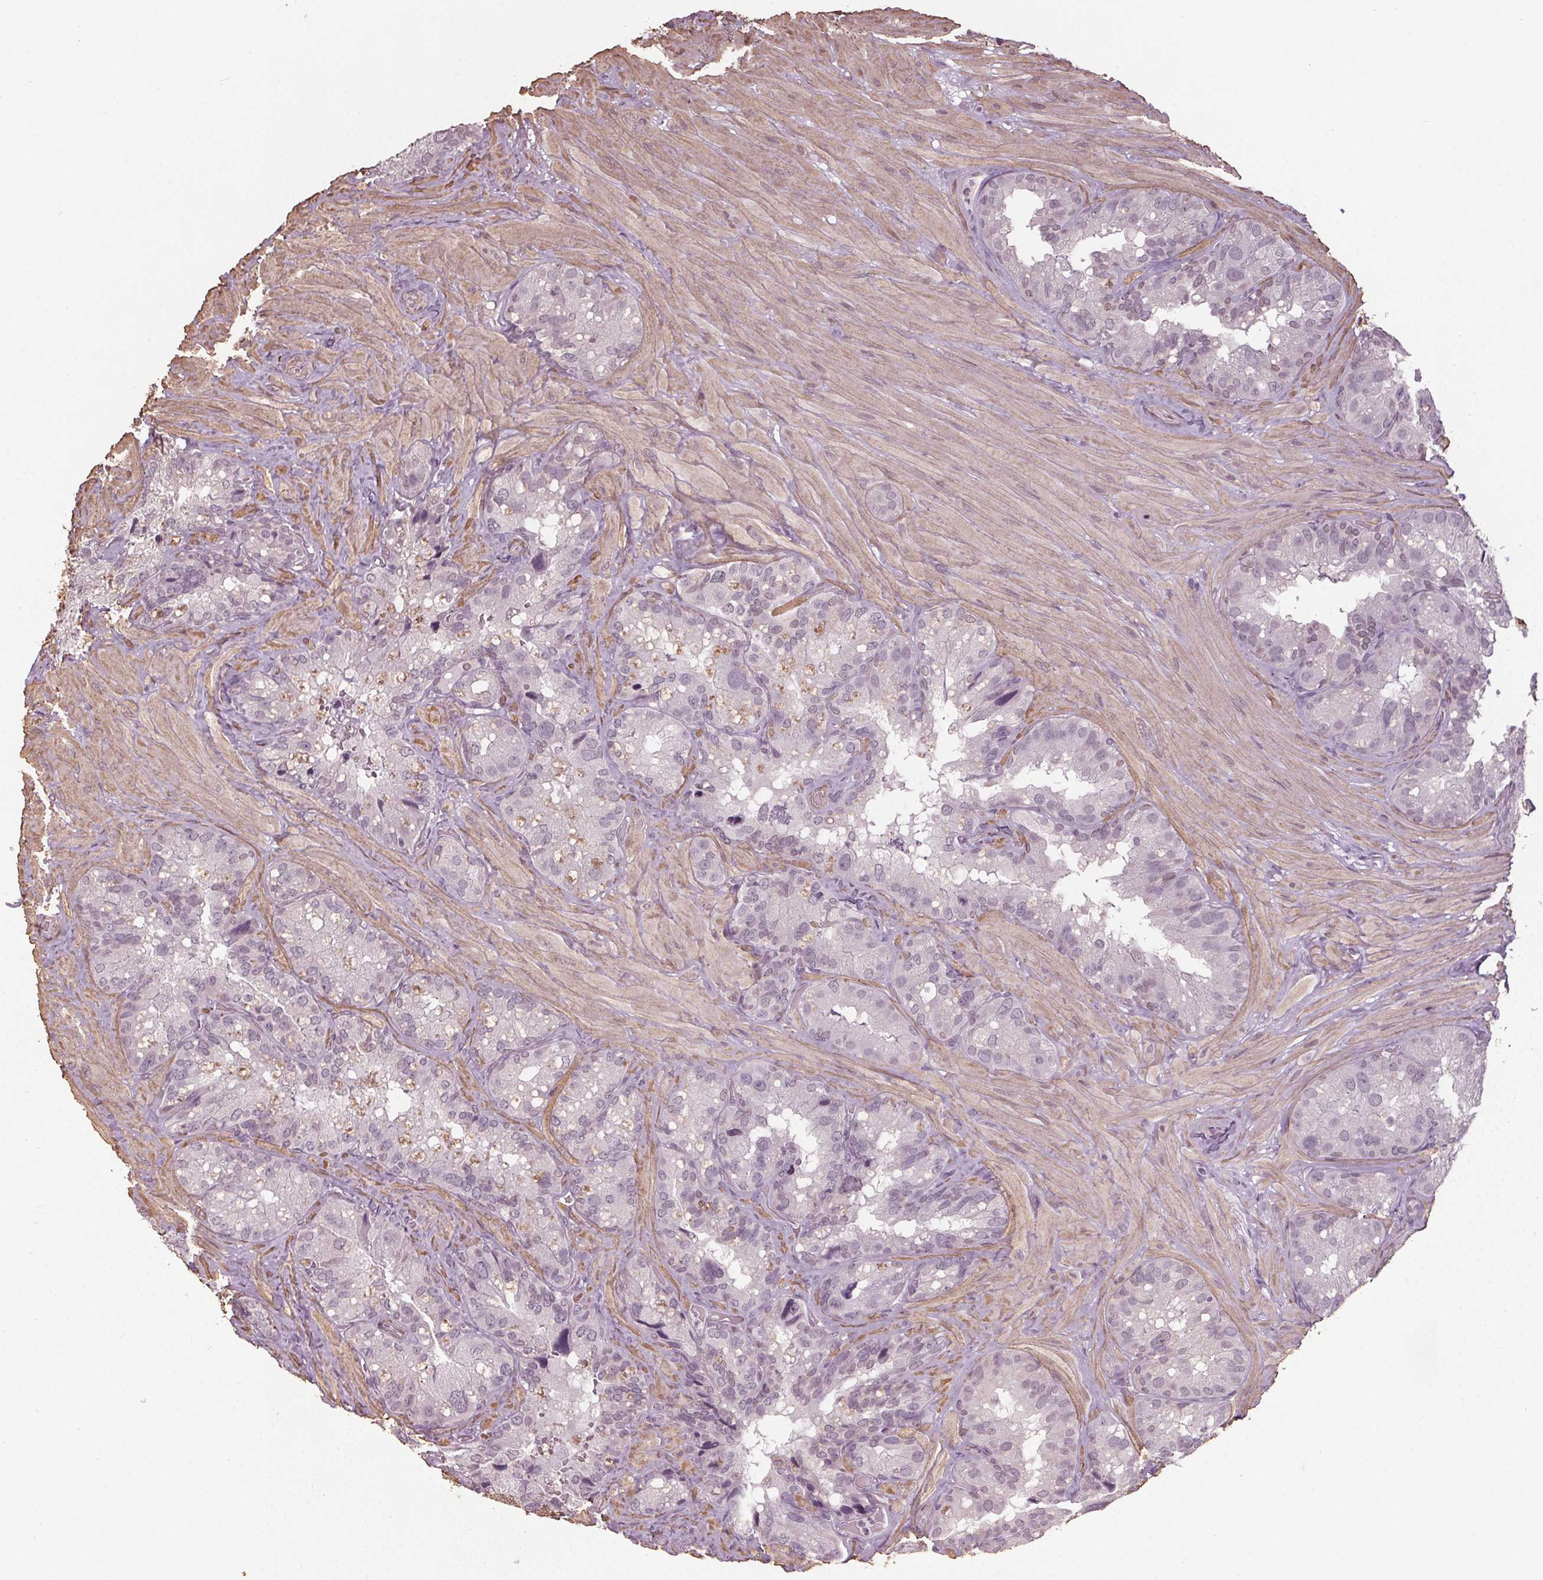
{"staining": {"intensity": "negative", "quantity": "none", "location": "none"}, "tissue": "seminal vesicle", "cell_type": "Glandular cells", "image_type": "normal", "snomed": [{"axis": "morphology", "description": "Normal tissue, NOS"}, {"axis": "topography", "description": "Seminal veicle"}], "caption": "This is a histopathology image of immunohistochemistry staining of unremarkable seminal vesicle, which shows no expression in glandular cells.", "gene": "PKP1", "patient": {"sex": "male", "age": 60}}